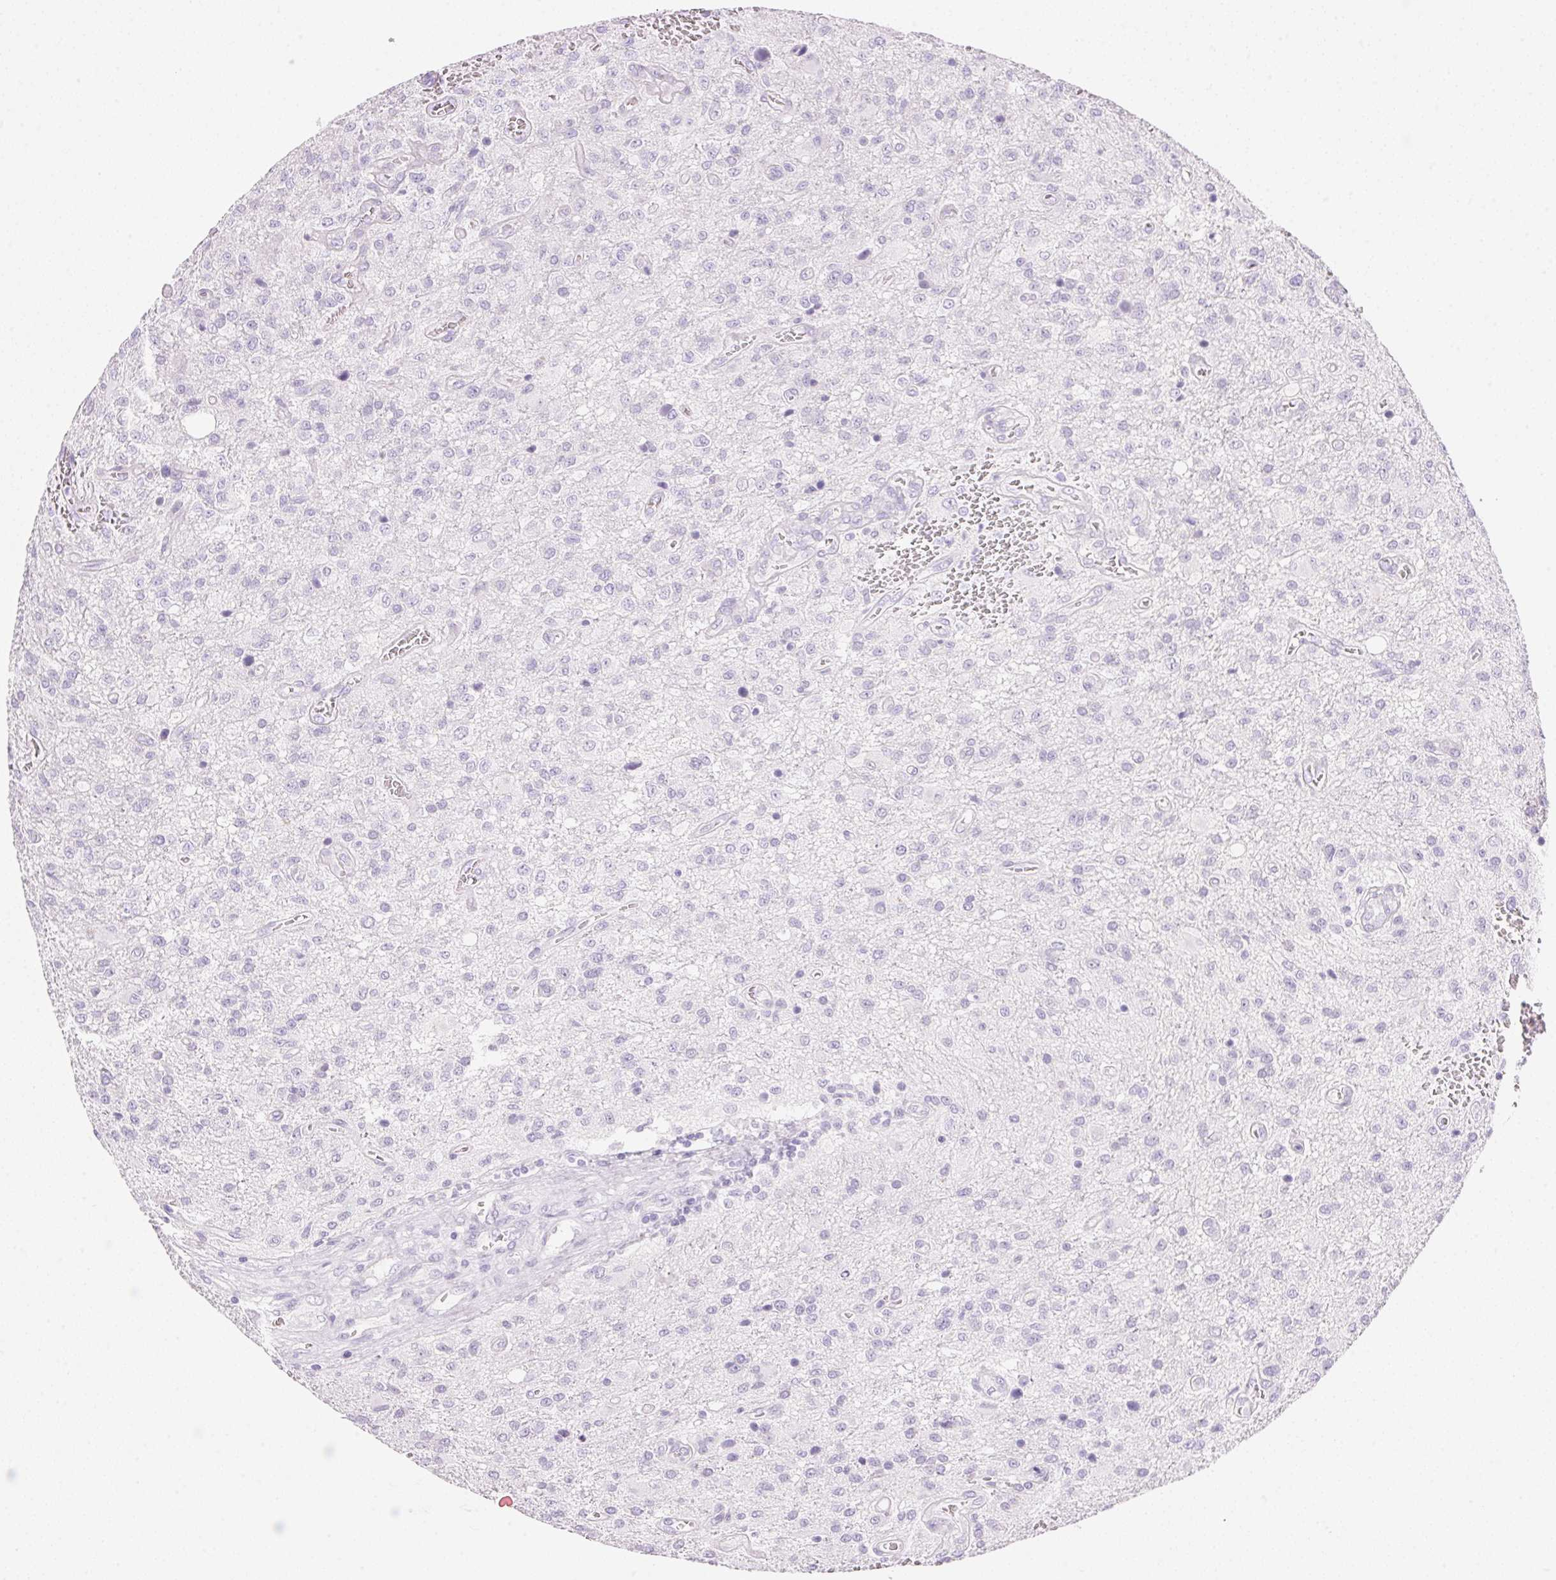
{"staining": {"intensity": "negative", "quantity": "none", "location": "none"}, "tissue": "glioma", "cell_type": "Tumor cells", "image_type": "cancer", "snomed": [{"axis": "morphology", "description": "Glioma, malignant, Low grade"}, {"axis": "topography", "description": "Brain"}], "caption": "Tumor cells show no significant protein positivity in glioma.", "gene": "DHCR24", "patient": {"sex": "male", "age": 66}}